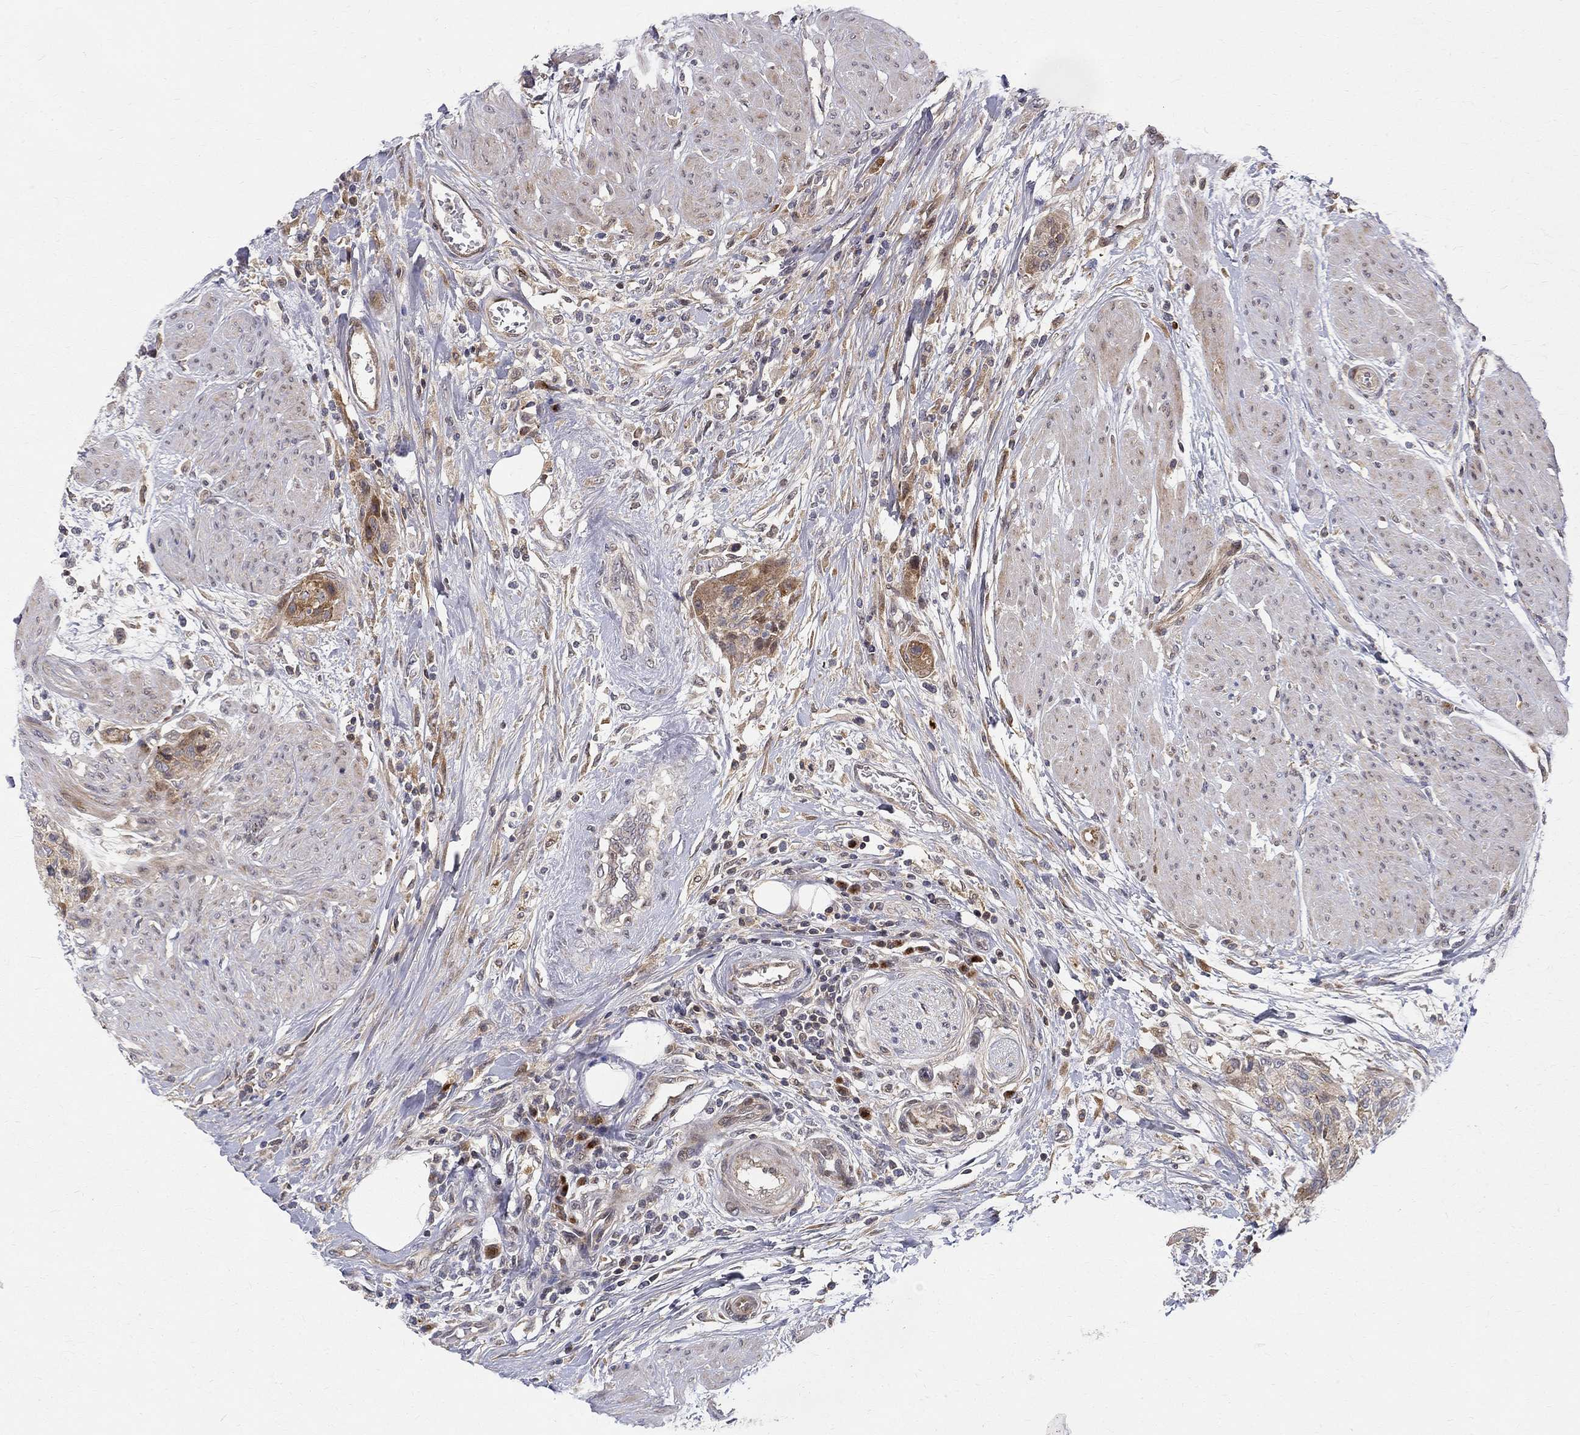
{"staining": {"intensity": "moderate", "quantity": "<25%", "location": "cytoplasmic/membranous"}, "tissue": "urothelial cancer", "cell_type": "Tumor cells", "image_type": "cancer", "snomed": [{"axis": "morphology", "description": "Urothelial carcinoma, High grade"}, {"axis": "topography", "description": "Urinary bladder"}], "caption": "Protein staining by immunohistochemistry demonstrates moderate cytoplasmic/membranous staining in about <25% of tumor cells in urothelial carcinoma (high-grade).", "gene": "WDR19", "patient": {"sex": "male", "age": 35}}